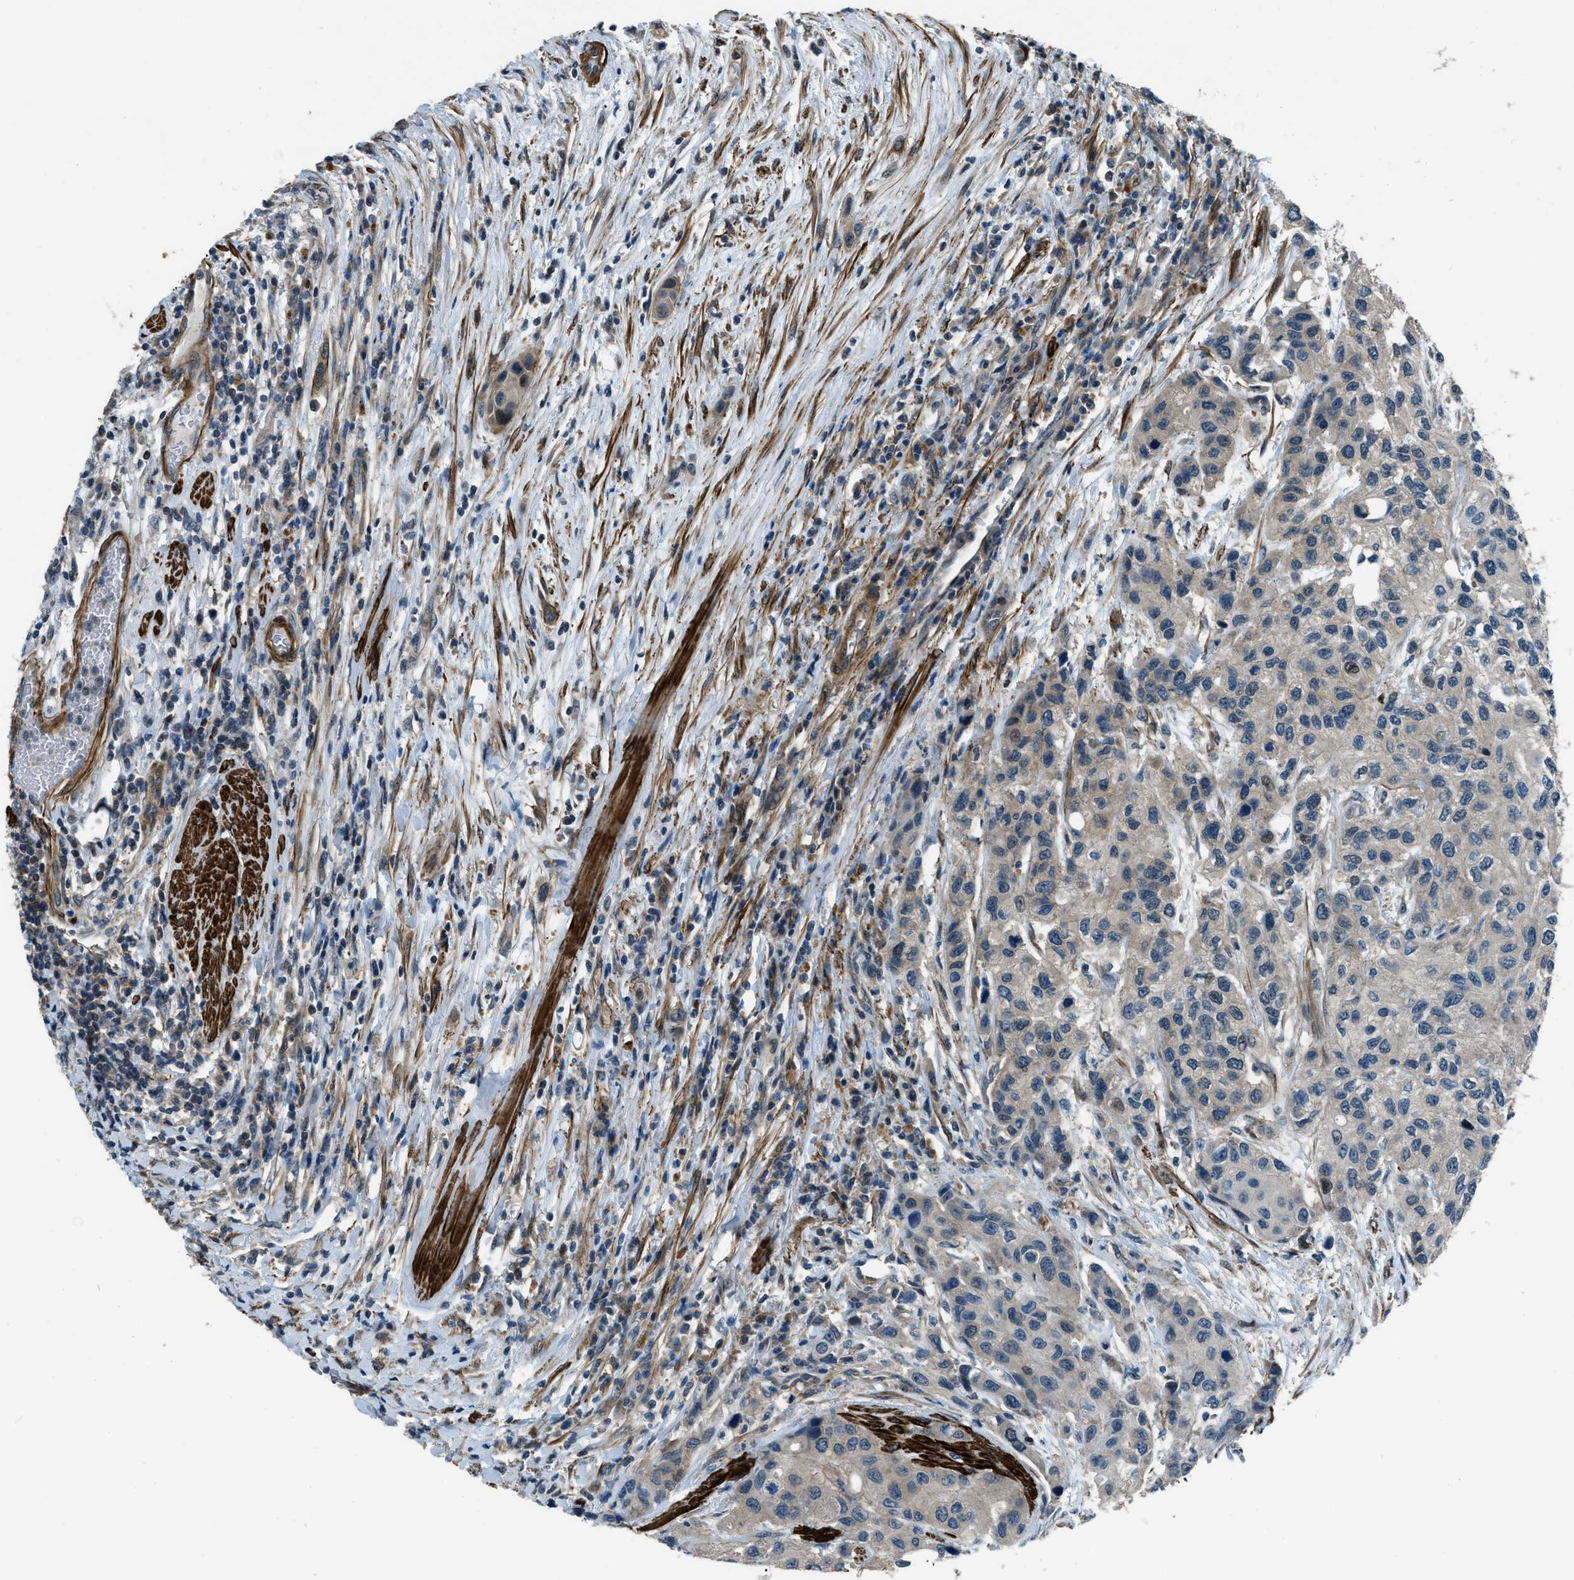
{"staining": {"intensity": "weak", "quantity": "<25%", "location": "cytoplasmic/membranous,nuclear"}, "tissue": "urothelial cancer", "cell_type": "Tumor cells", "image_type": "cancer", "snomed": [{"axis": "morphology", "description": "Urothelial carcinoma, High grade"}, {"axis": "topography", "description": "Urinary bladder"}], "caption": "The micrograph demonstrates no staining of tumor cells in high-grade urothelial carcinoma.", "gene": "NUDCD3", "patient": {"sex": "female", "age": 56}}